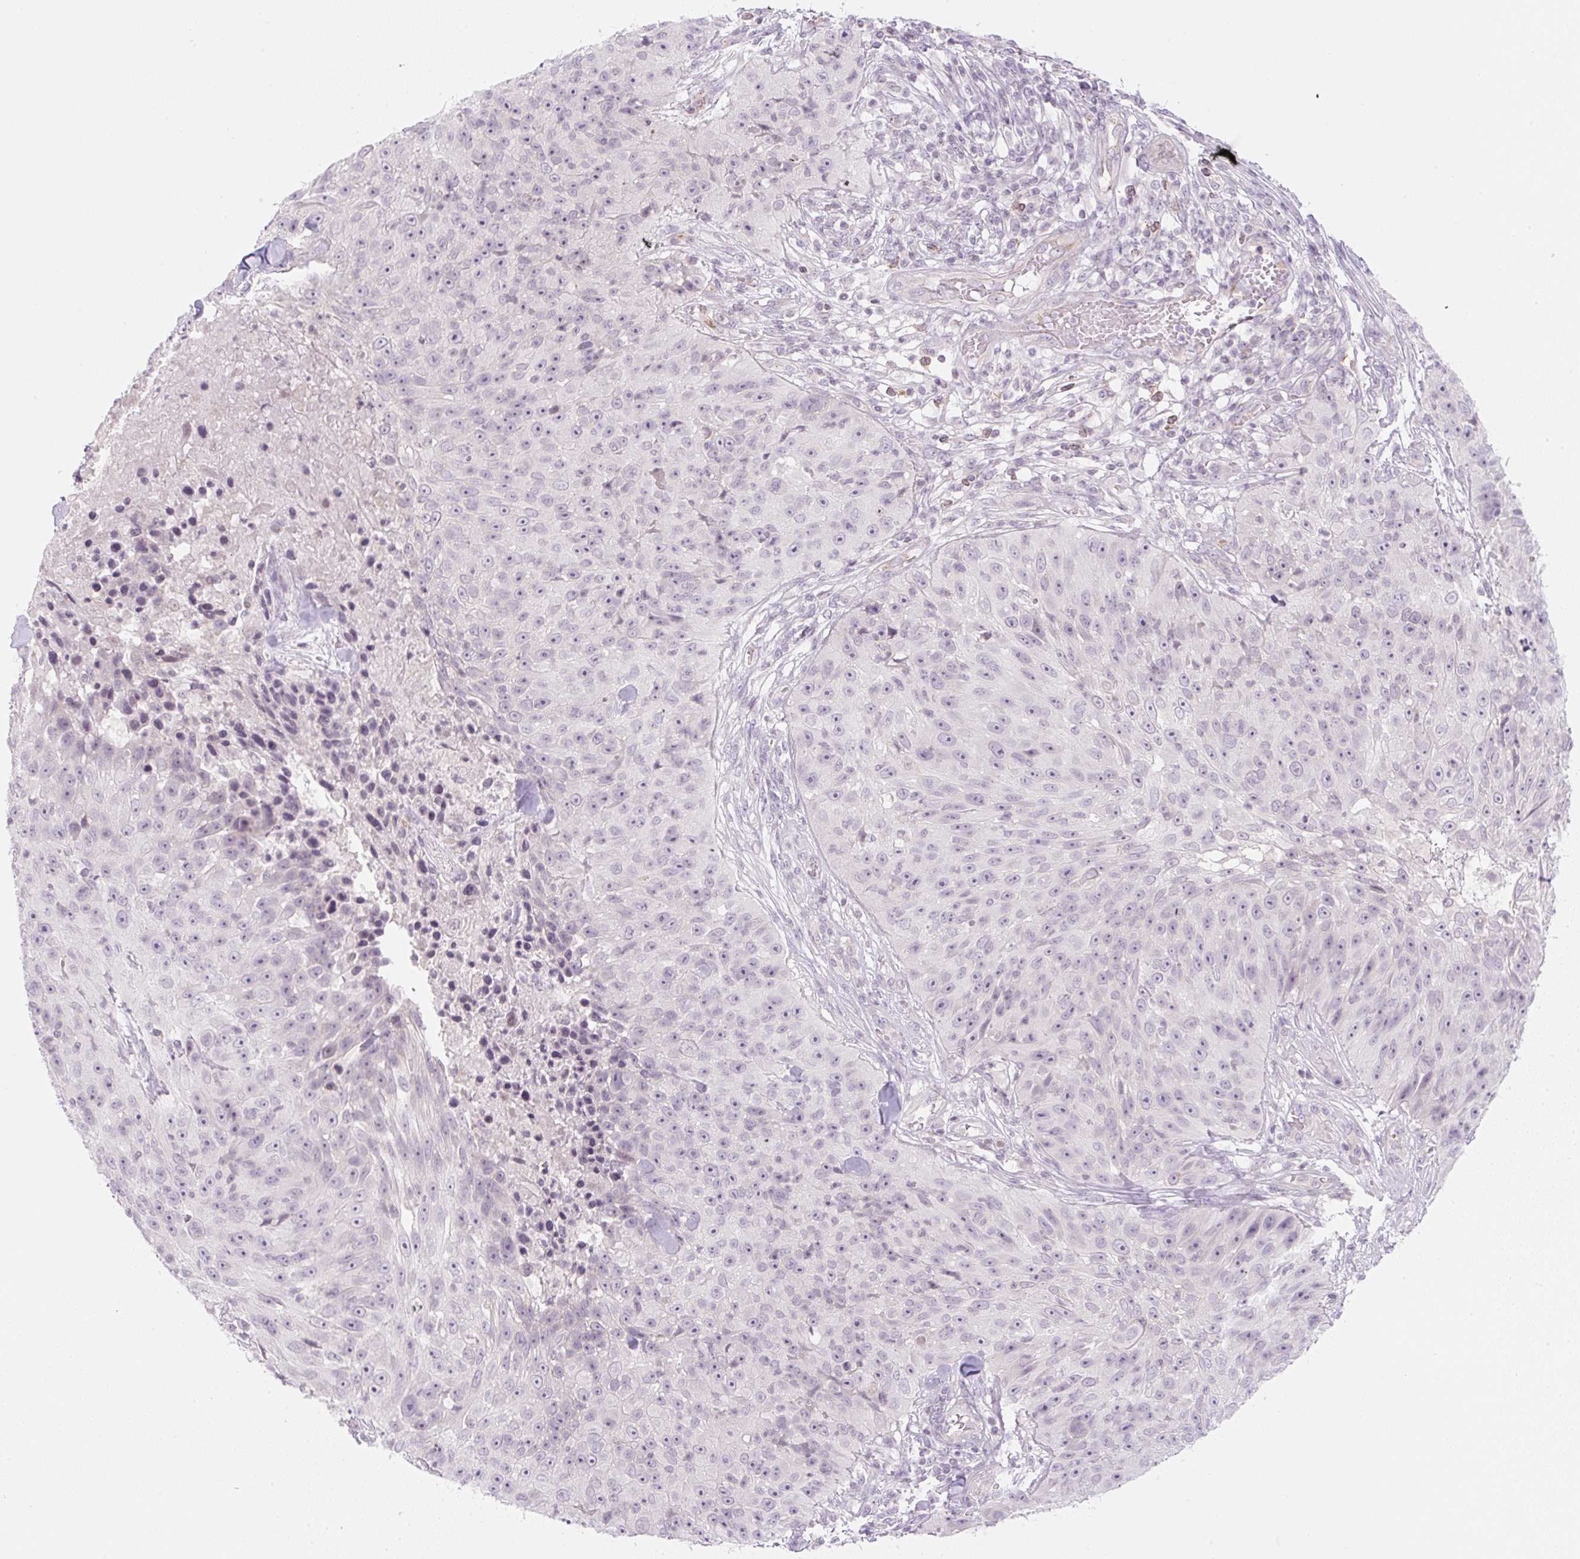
{"staining": {"intensity": "negative", "quantity": "none", "location": "none"}, "tissue": "skin cancer", "cell_type": "Tumor cells", "image_type": "cancer", "snomed": [{"axis": "morphology", "description": "Squamous cell carcinoma, NOS"}, {"axis": "topography", "description": "Skin"}], "caption": "A high-resolution image shows IHC staining of skin cancer, which displays no significant expression in tumor cells.", "gene": "CASKIN1", "patient": {"sex": "female", "age": 87}}